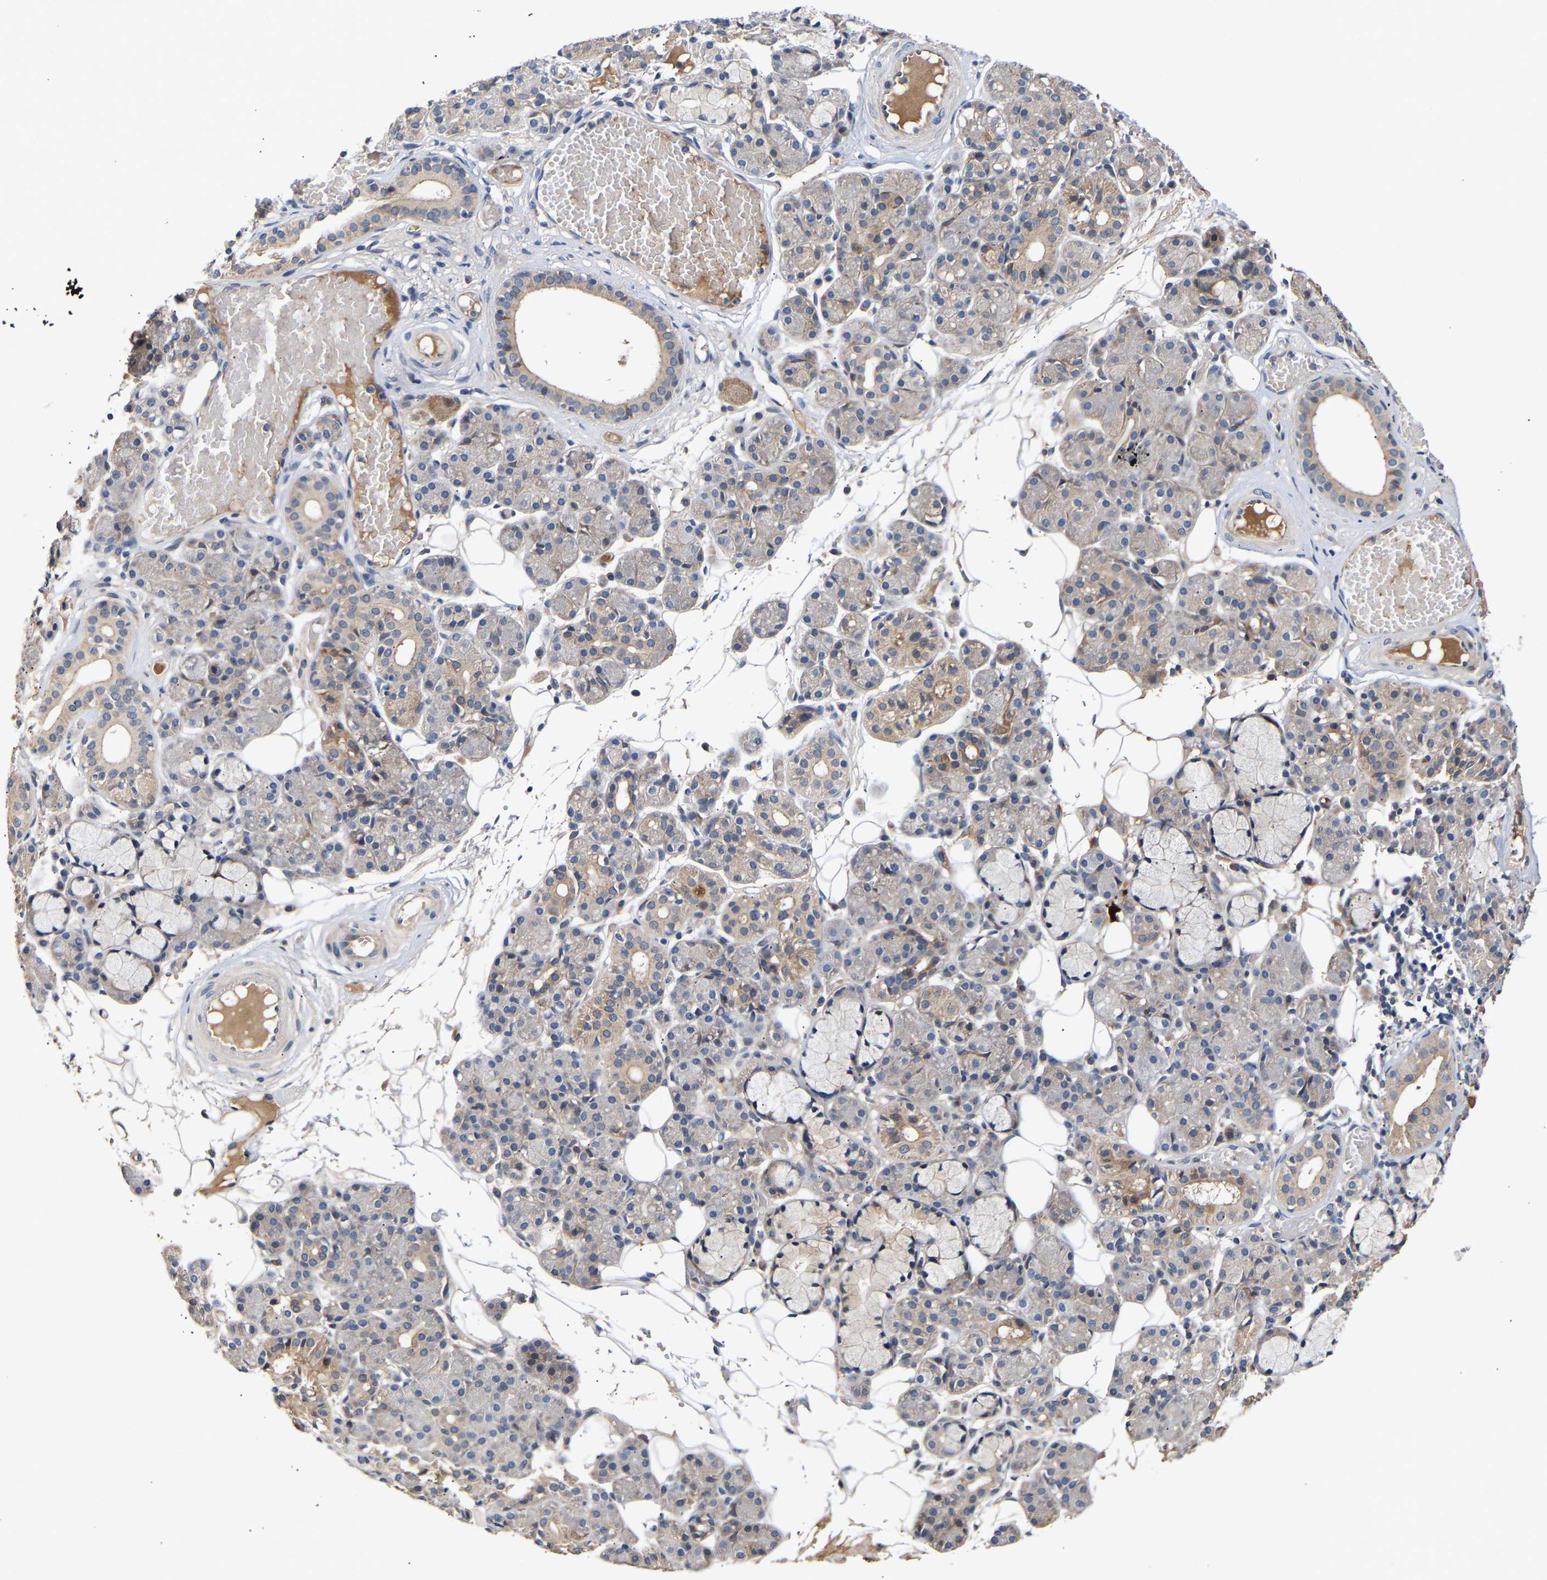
{"staining": {"intensity": "moderate", "quantity": "<25%", "location": "cytoplasmic/membranous"}, "tissue": "salivary gland", "cell_type": "Glandular cells", "image_type": "normal", "snomed": [{"axis": "morphology", "description": "Normal tissue, NOS"}, {"axis": "topography", "description": "Salivary gland"}], "caption": "Salivary gland stained with a brown dye shows moderate cytoplasmic/membranous positive expression in approximately <25% of glandular cells.", "gene": "KASH5", "patient": {"sex": "male", "age": 63}}